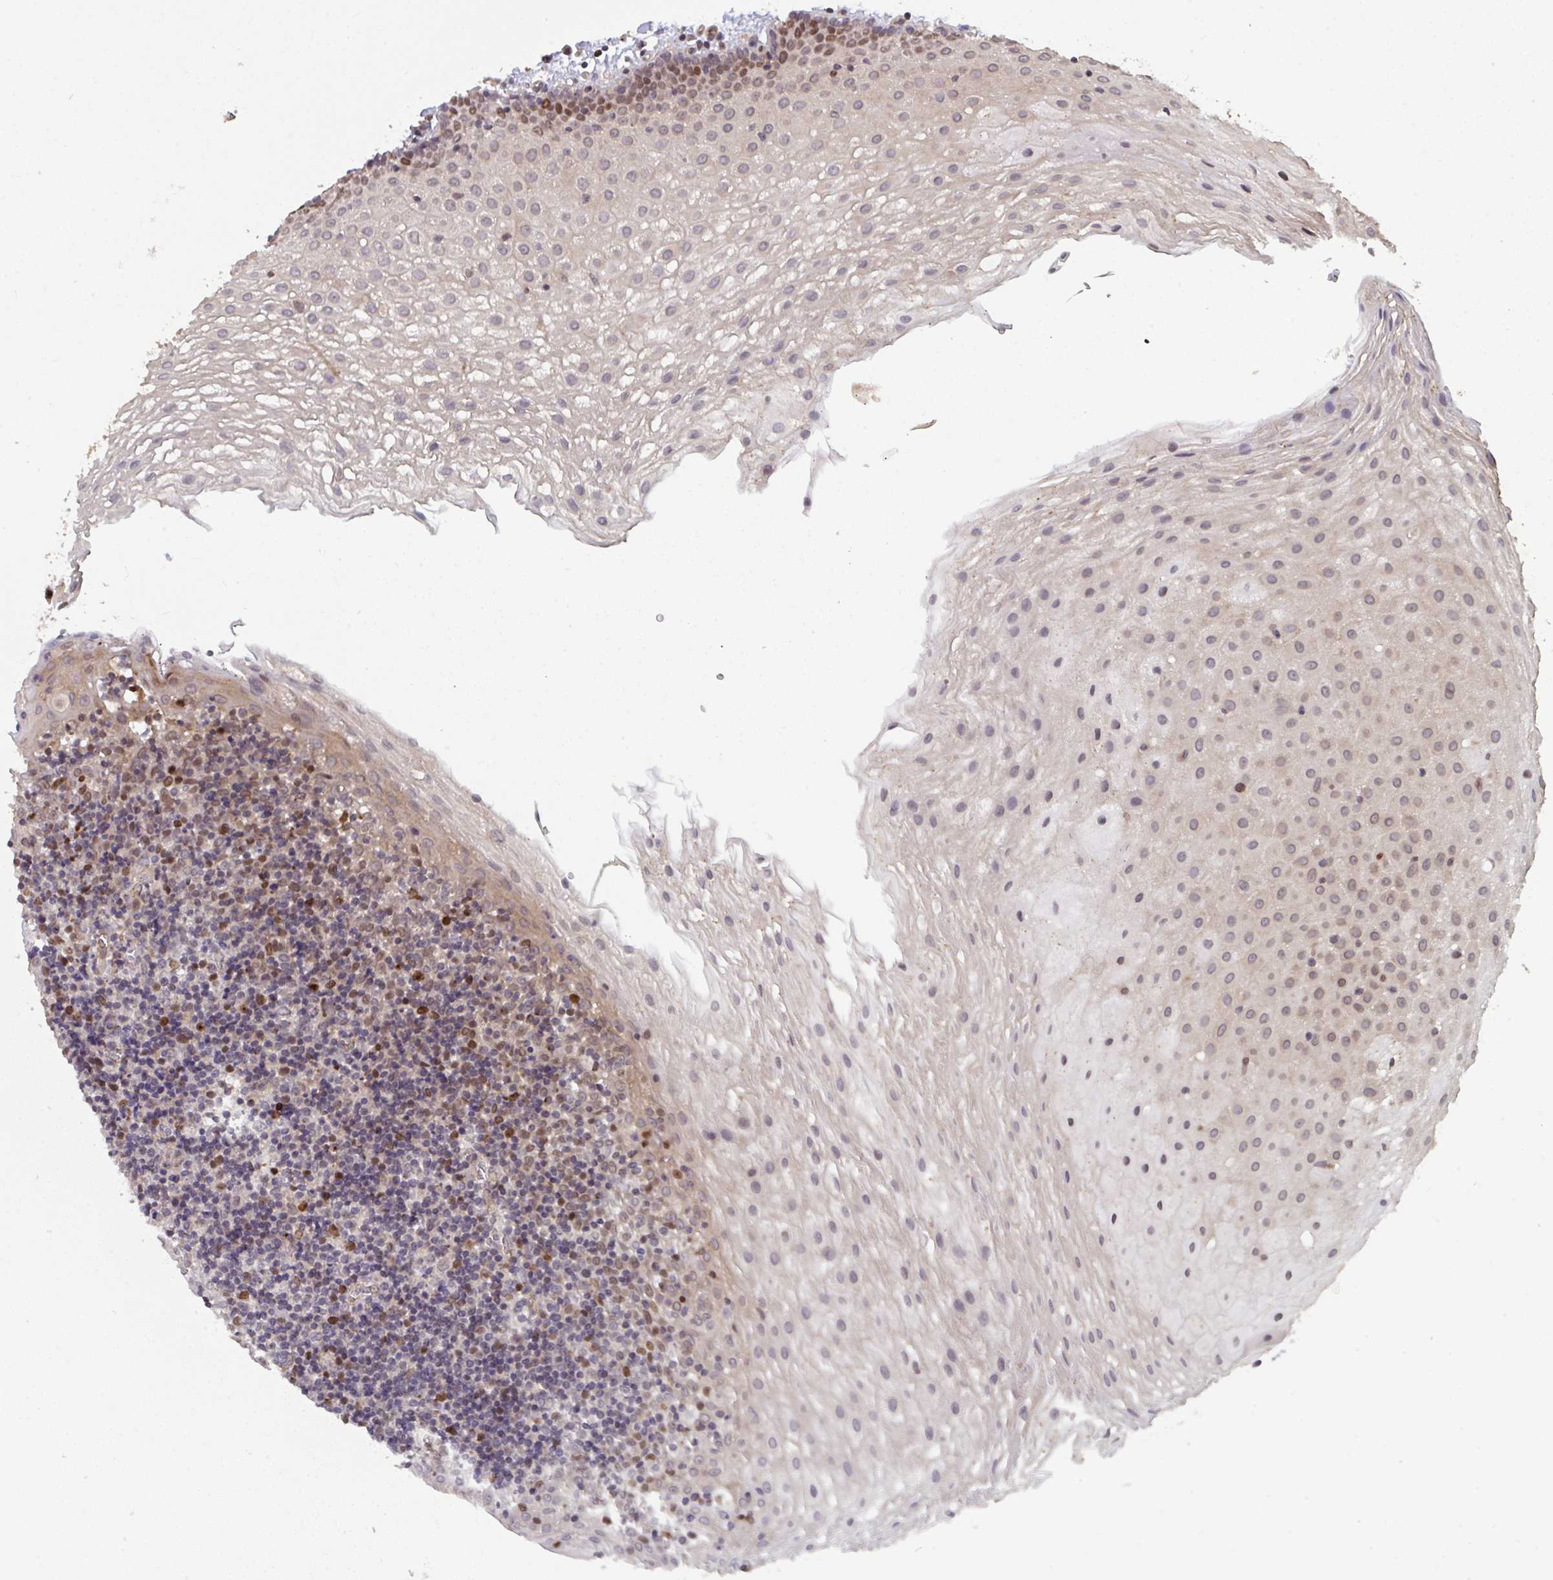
{"staining": {"intensity": "moderate", "quantity": "25%-75%", "location": "nuclear"}, "tissue": "oral mucosa", "cell_type": "Squamous epithelial cells", "image_type": "normal", "snomed": [{"axis": "morphology", "description": "Normal tissue, NOS"}, {"axis": "morphology", "description": "Squamous cell carcinoma, NOS"}, {"axis": "topography", "description": "Oral tissue"}, {"axis": "topography", "description": "Head-Neck"}], "caption": "Oral mucosa stained with a brown dye reveals moderate nuclear positive expression in about 25%-75% of squamous epithelial cells.", "gene": "IPO5", "patient": {"sex": "male", "age": 58}}